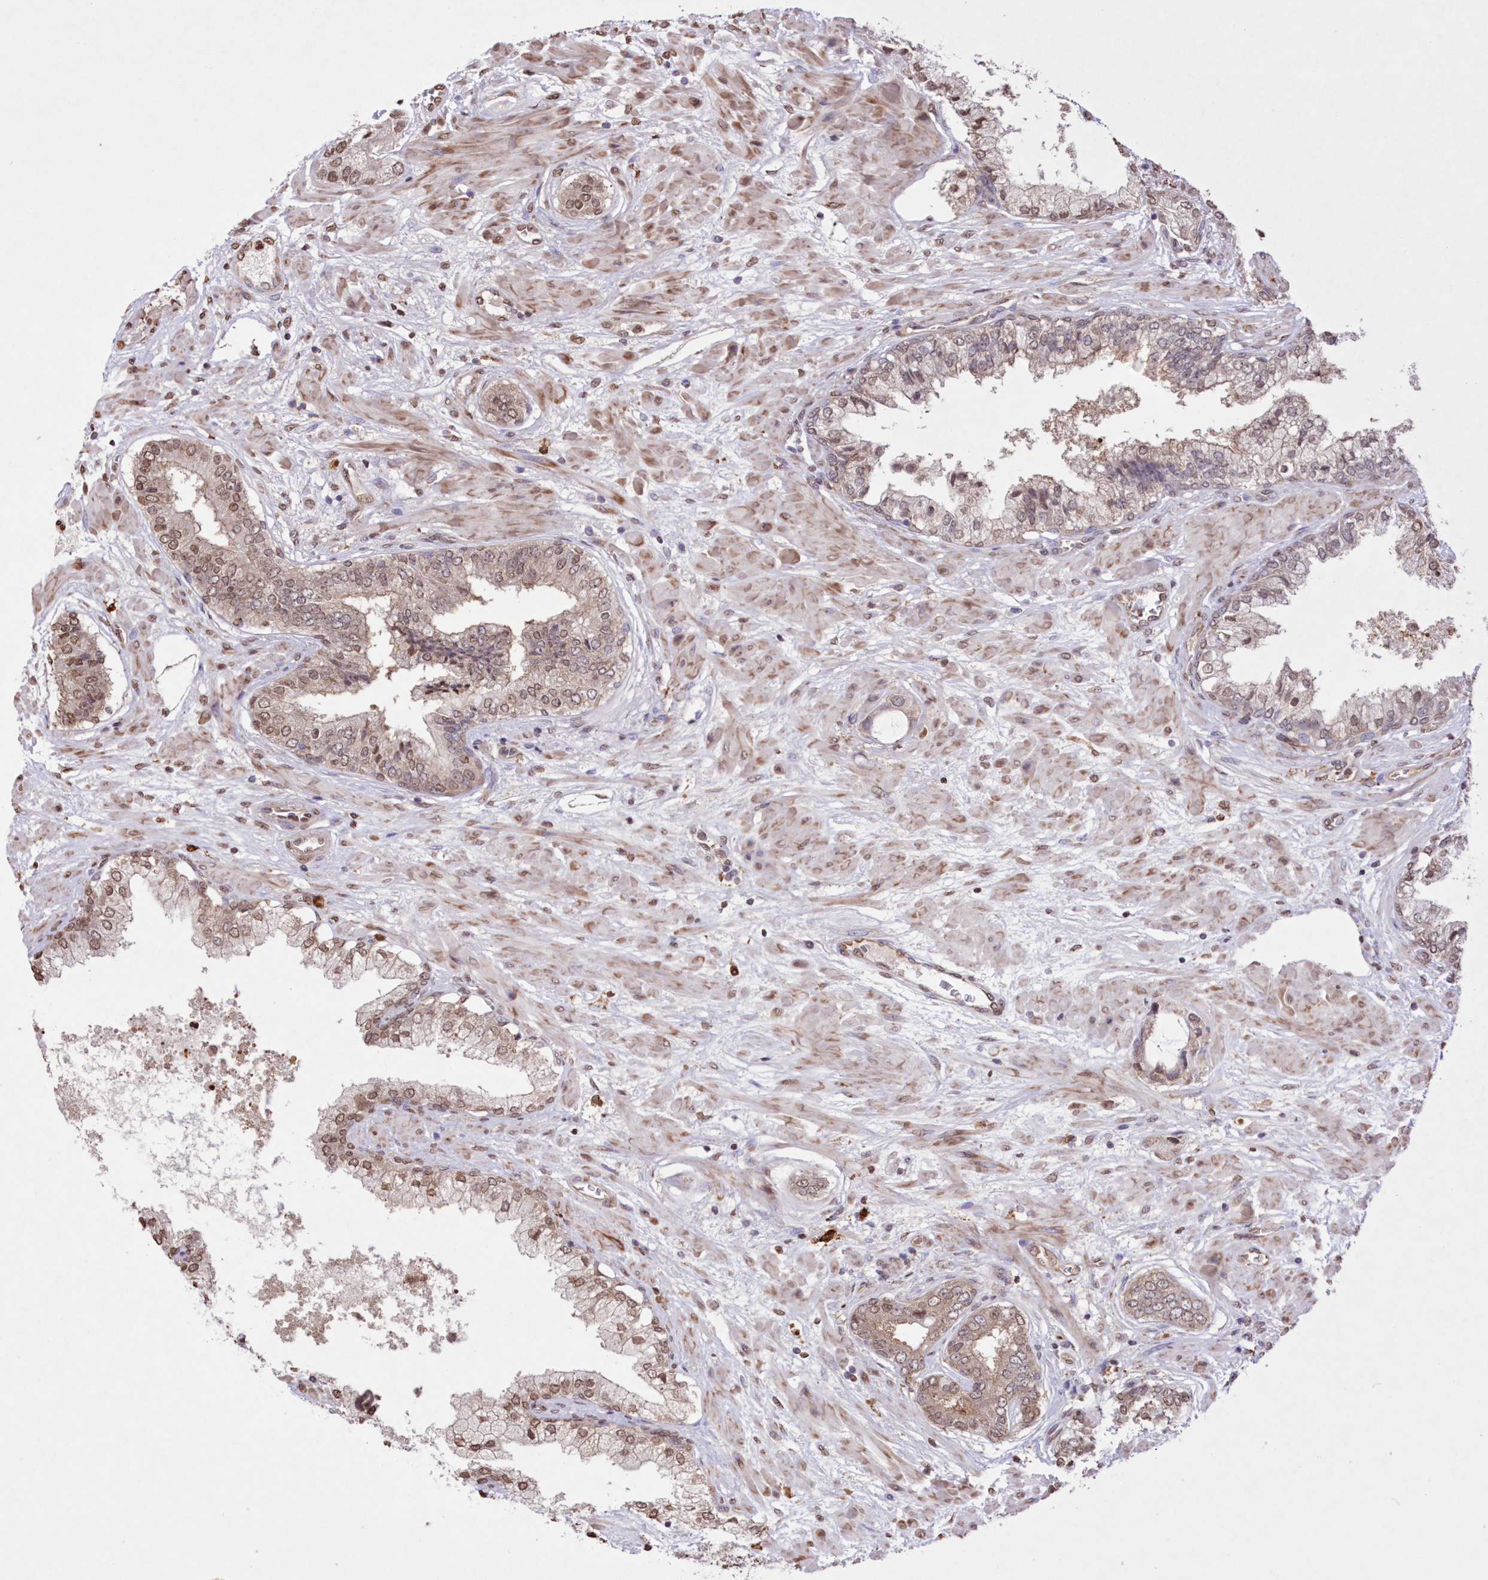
{"staining": {"intensity": "weak", "quantity": "25%-75%", "location": "nuclear"}, "tissue": "prostate cancer", "cell_type": "Tumor cells", "image_type": "cancer", "snomed": [{"axis": "morphology", "description": "Normal tissue, NOS"}, {"axis": "morphology", "description": "Adenocarcinoma, High grade"}, {"axis": "topography", "description": "Prostate"}, {"axis": "topography", "description": "Peripheral nerve tissue"}], "caption": "A histopathology image showing weak nuclear staining in approximately 25%-75% of tumor cells in prostate cancer (adenocarcinoma (high-grade)), as visualized by brown immunohistochemical staining.", "gene": "FCHO2", "patient": {"sex": "male", "age": 59}}